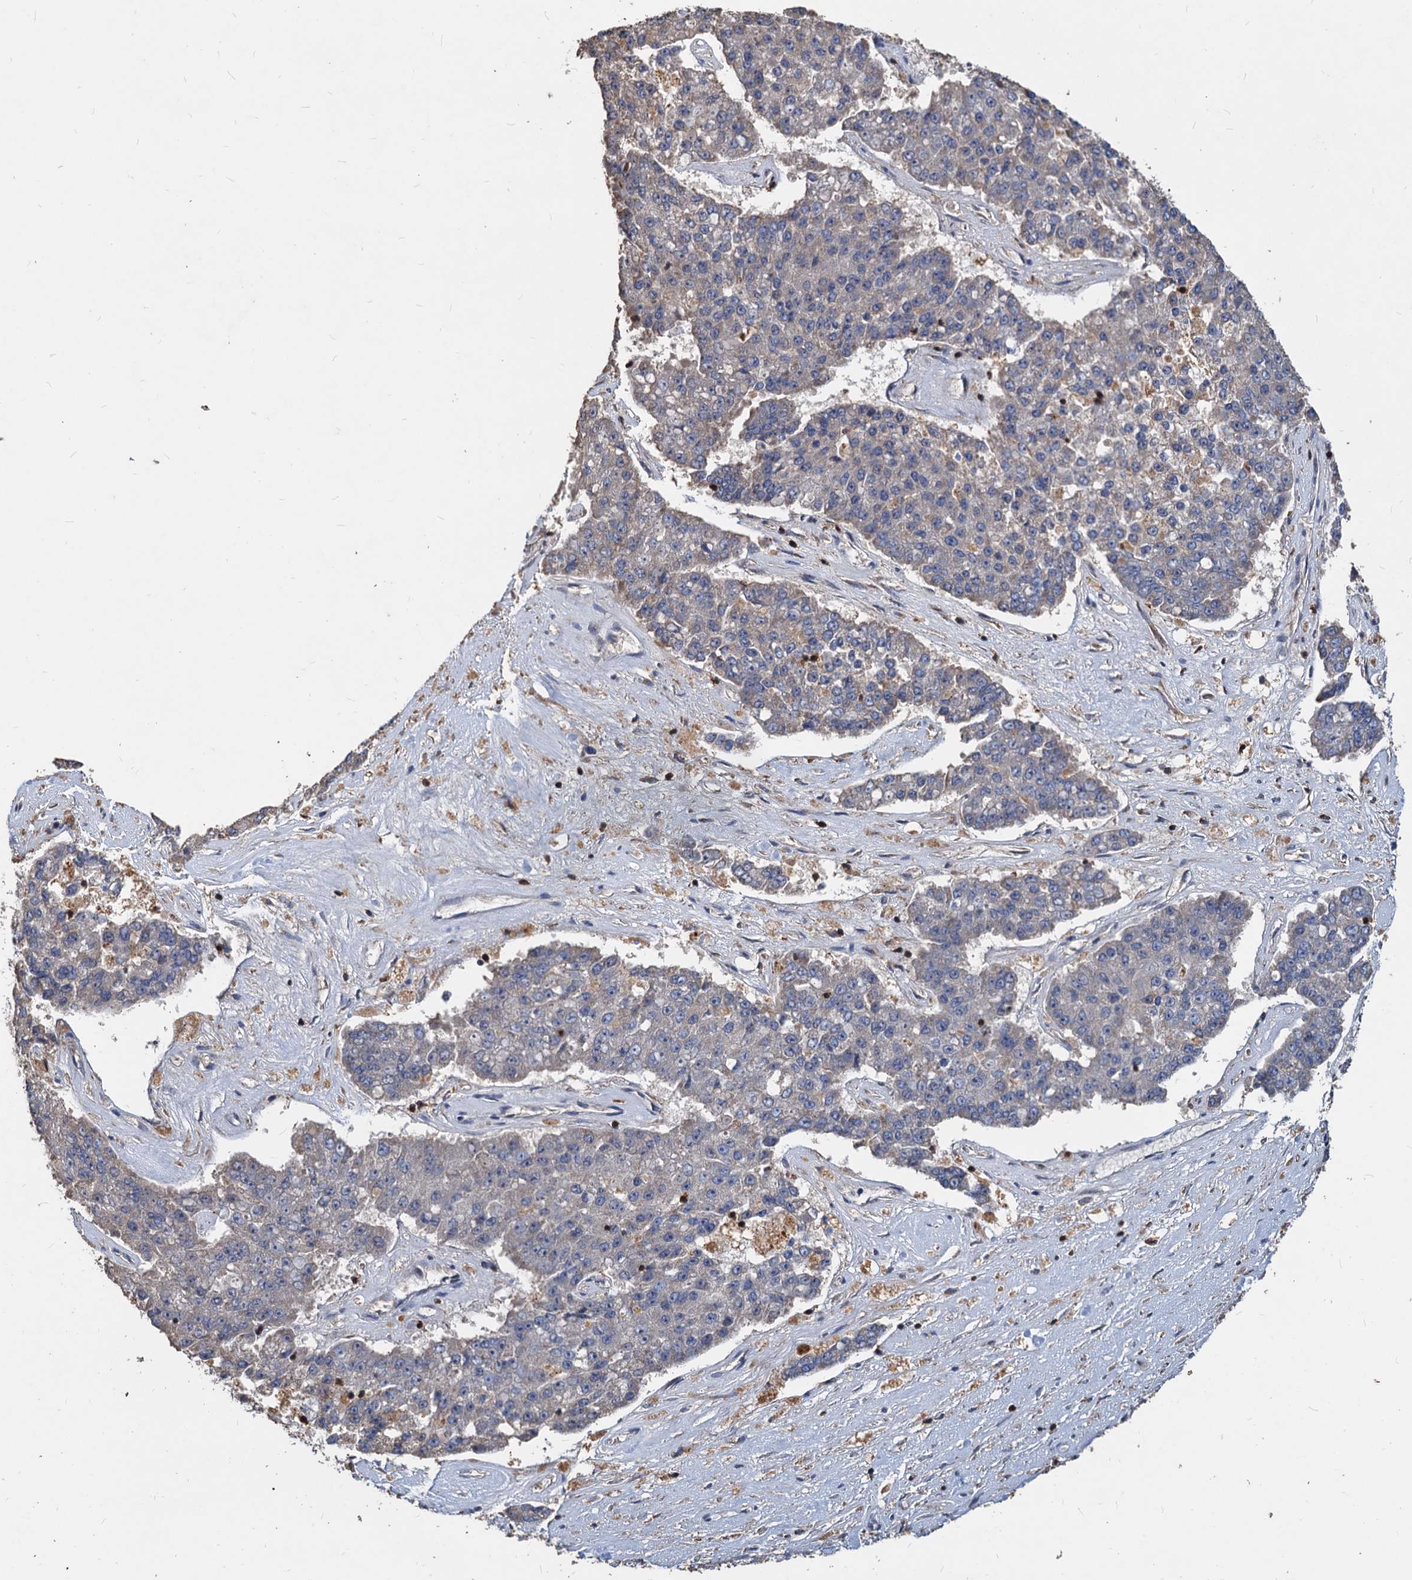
{"staining": {"intensity": "negative", "quantity": "none", "location": "none"}, "tissue": "pancreatic cancer", "cell_type": "Tumor cells", "image_type": "cancer", "snomed": [{"axis": "morphology", "description": "Adenocarcinoma, NOS"}, {"axis": "topography", "description": "Pancreas"}], "caption": "Protein analysis of pancreatic adenocarcinoma demonstrates no significant positivity in tumor cells.", "gene": "LCP2", "patient": {"sex": "male", "age": 50}}